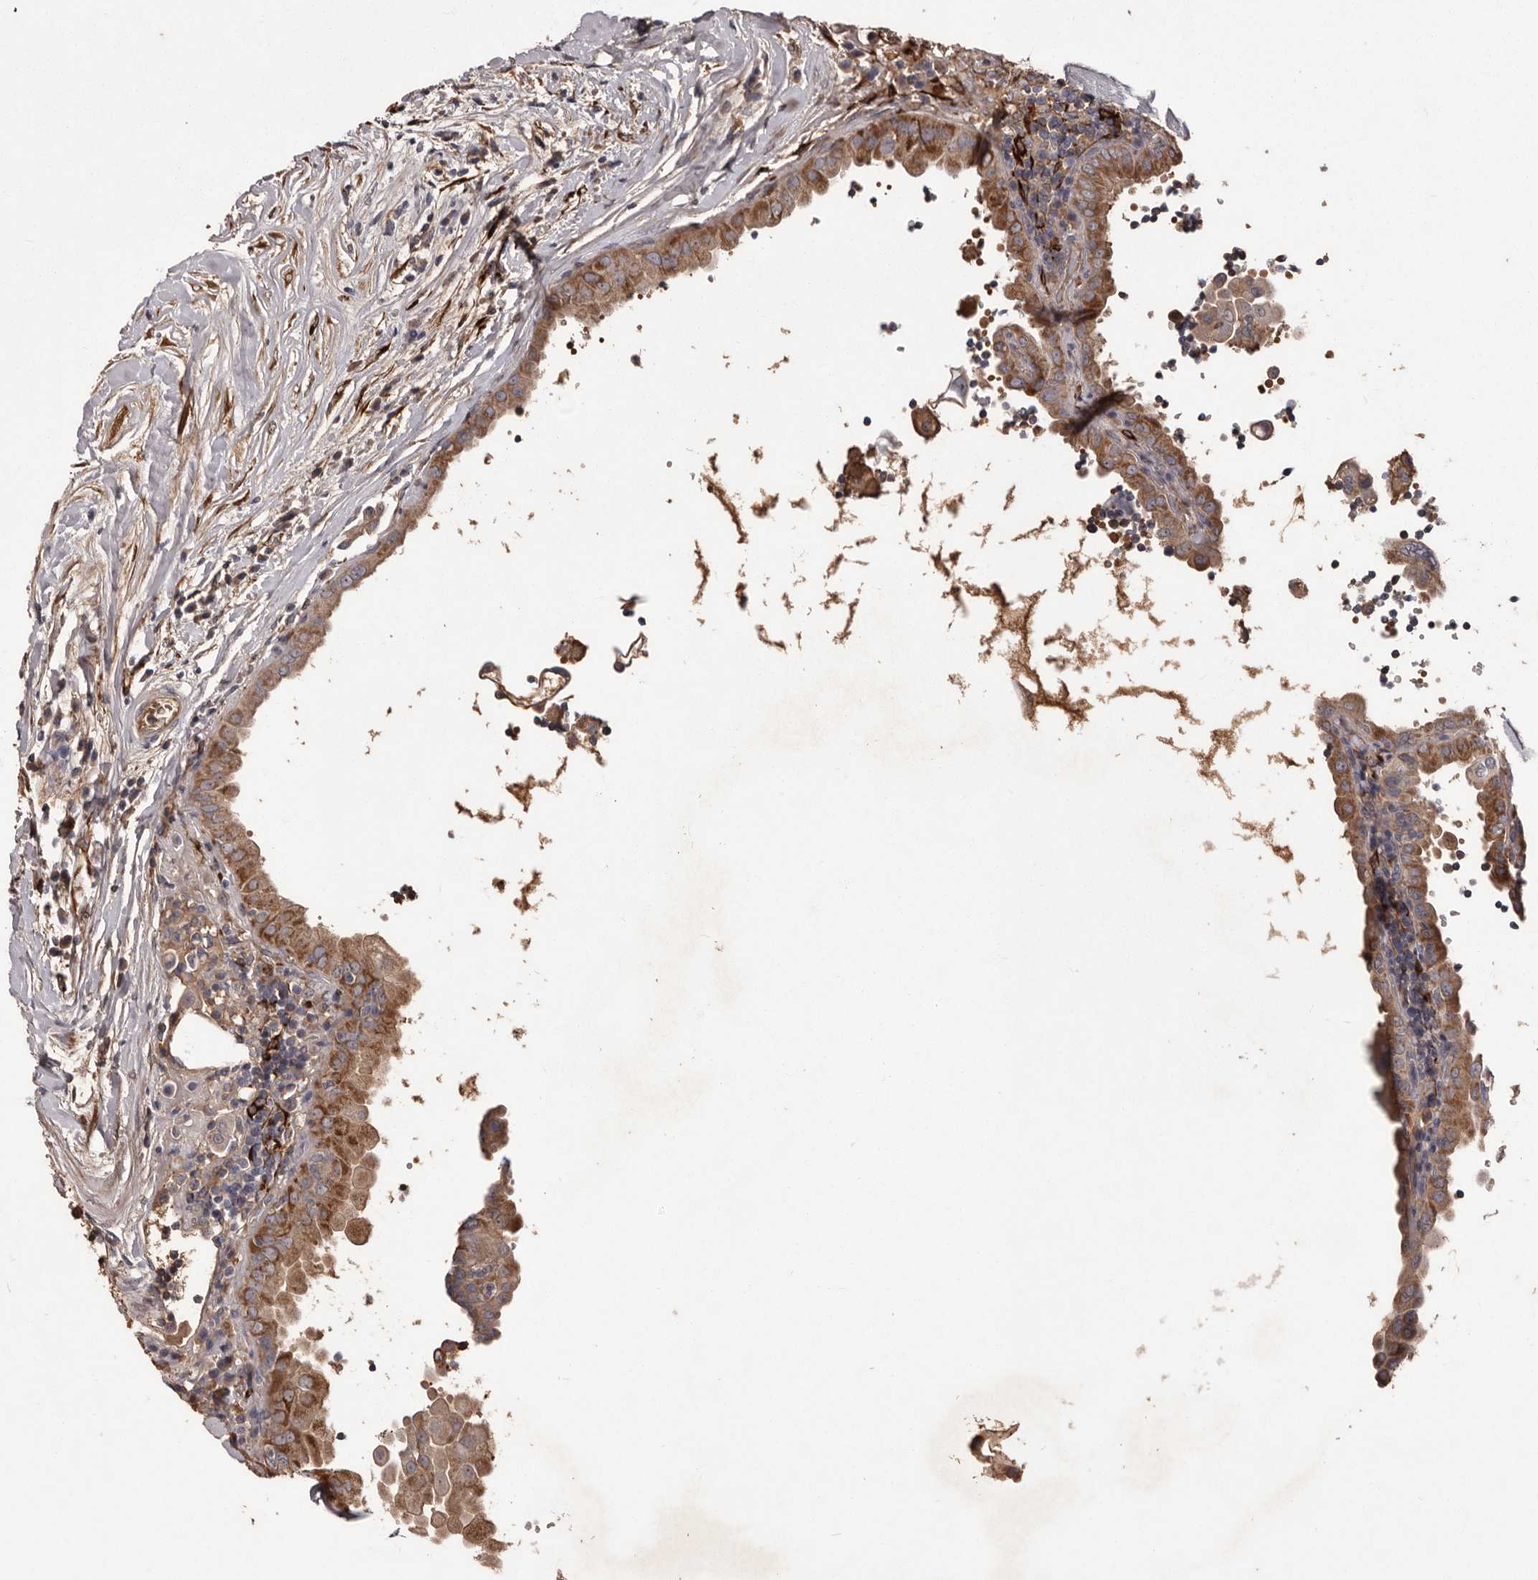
{"staining": {"intensity": "moderate", "quantity": ">75%", "location": "cytoplasmic/membranous"}, "tissue": "thyroid cancer", "cell_type": "Tumor cells", "image_type": "cancer", "snomed": [{"axis": "morphology", "description": "Papillary adenocarcinoma, NOS"}, {"axis": "topography", "description": "Thyroid gland"}], "caption": "Papillary adenocarcinoma (thyroid) tissue shows moderate cytoplasmic/membranous positivity in about >75% of tumor cells (brown staining indicates protein expression, while blue staining denotes nuclei).", "gene": "CYP1B1", "patient": {"sex": "male", "age": 33}}